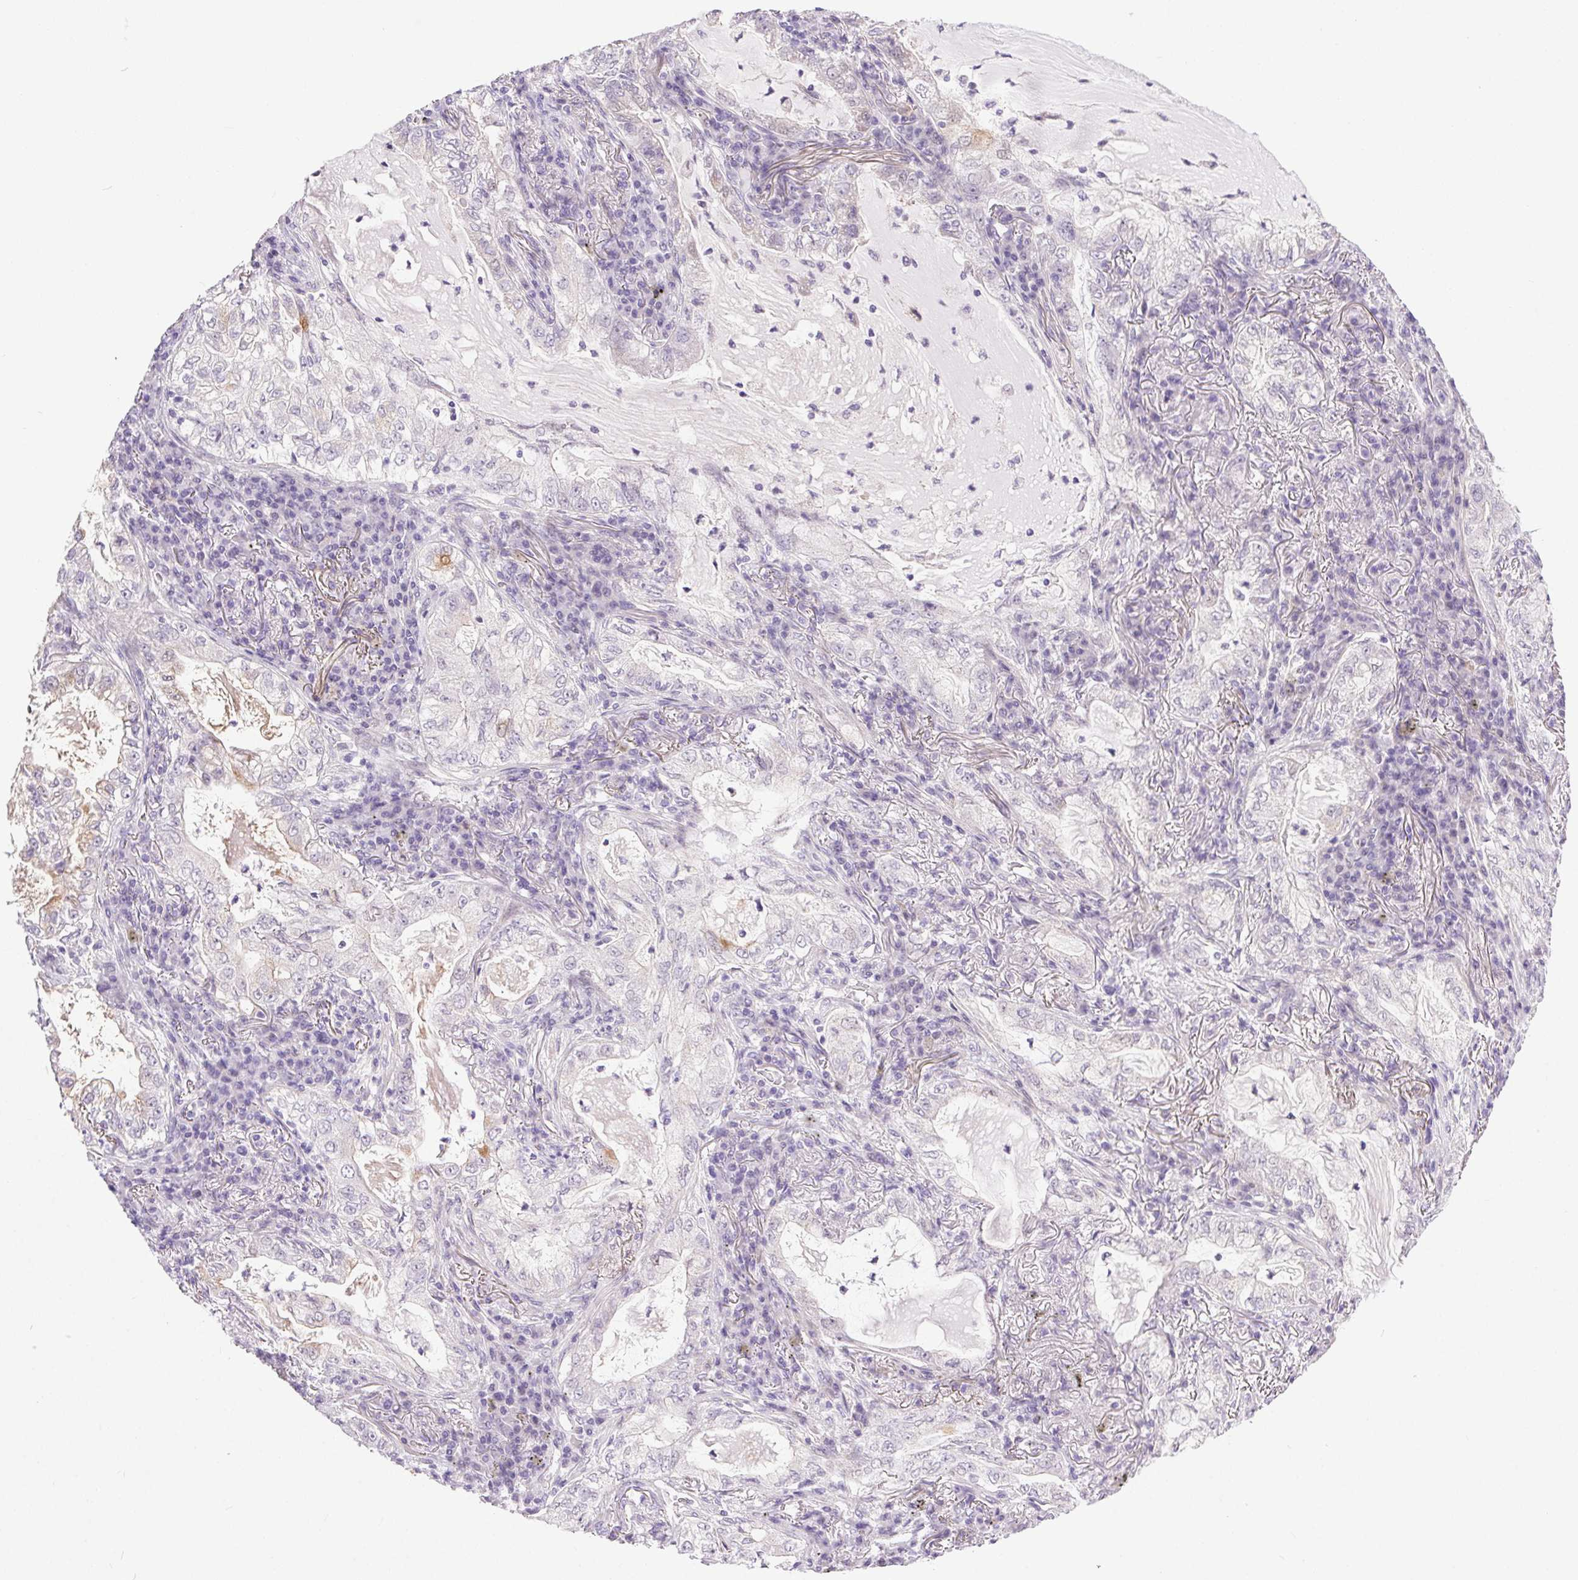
{"staining": {"intensity": "negative", "quantity": "none", "location": "none"}, "tissue": "lung cancer", "cell_type": "Tumor cells", "image_type": "cancer", "snomed": [{"axis": "morphology", "description": "Adenocarcinoma, NOS"}, {"axis": "topography", "description": "Lung"}], "caption": "Tumor cells are negative for brown protein staining in lung cancer.", "gene": "SYT11", "patient": {"sex": "female", "age": 73}}